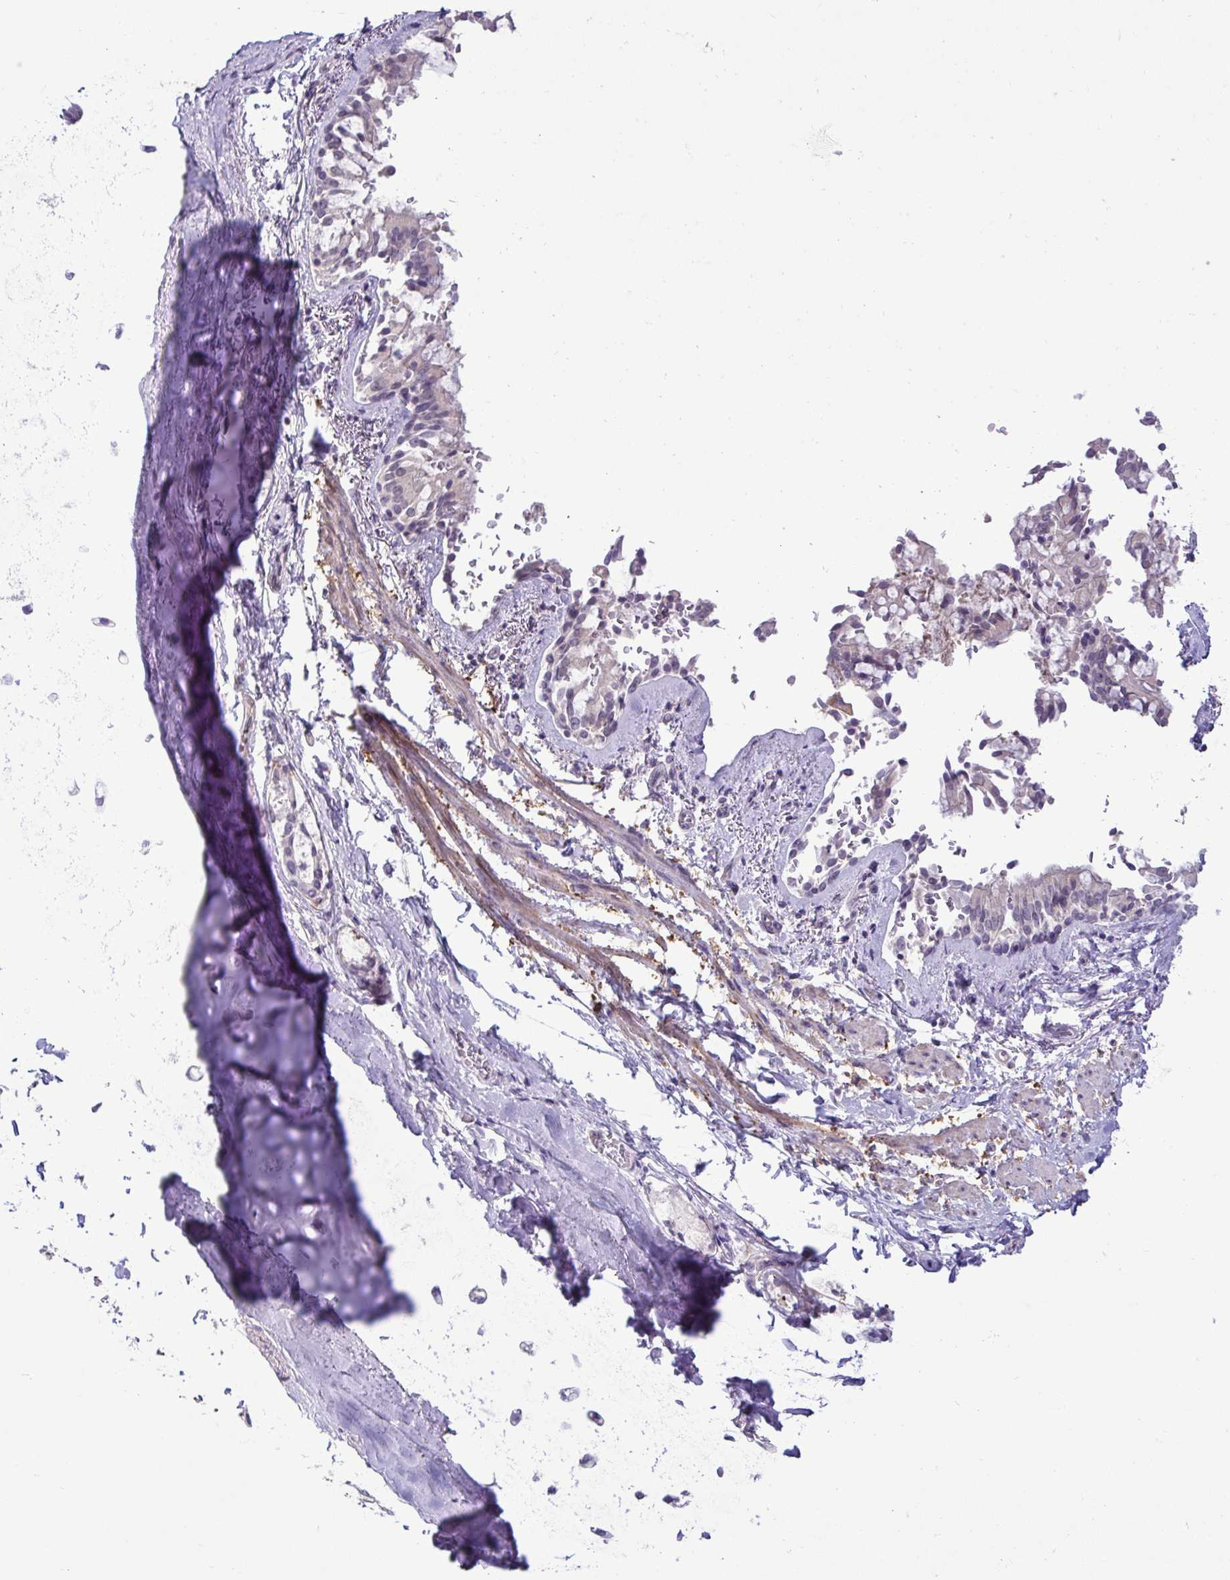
{"staining": {"intensity": "negative", "quantity": "none", "location": "none"}, "tissue": "adipose tissue", "cell_type": "Adipocytes", "image_type": "normal", "snomed": [{"axis": "morphology", "description": "Normal tissue, NOS"}, {"axis": "topography", "description": "Cartilage tissue"}, {"axis": "topography", "description": "Bronchus"}, {"axis": "topography", "description": "Peripheral nerve tissue"}], "caption": "IHC of normal adipose tissue shows no staining in adipocytes. Brightfield microscopy of IHC stained with DAB (brown) and hematoxylin (blue), captured at high magnification.", "gene": "SLC30A3", "patient": {"sex": "male", "age": 67}}